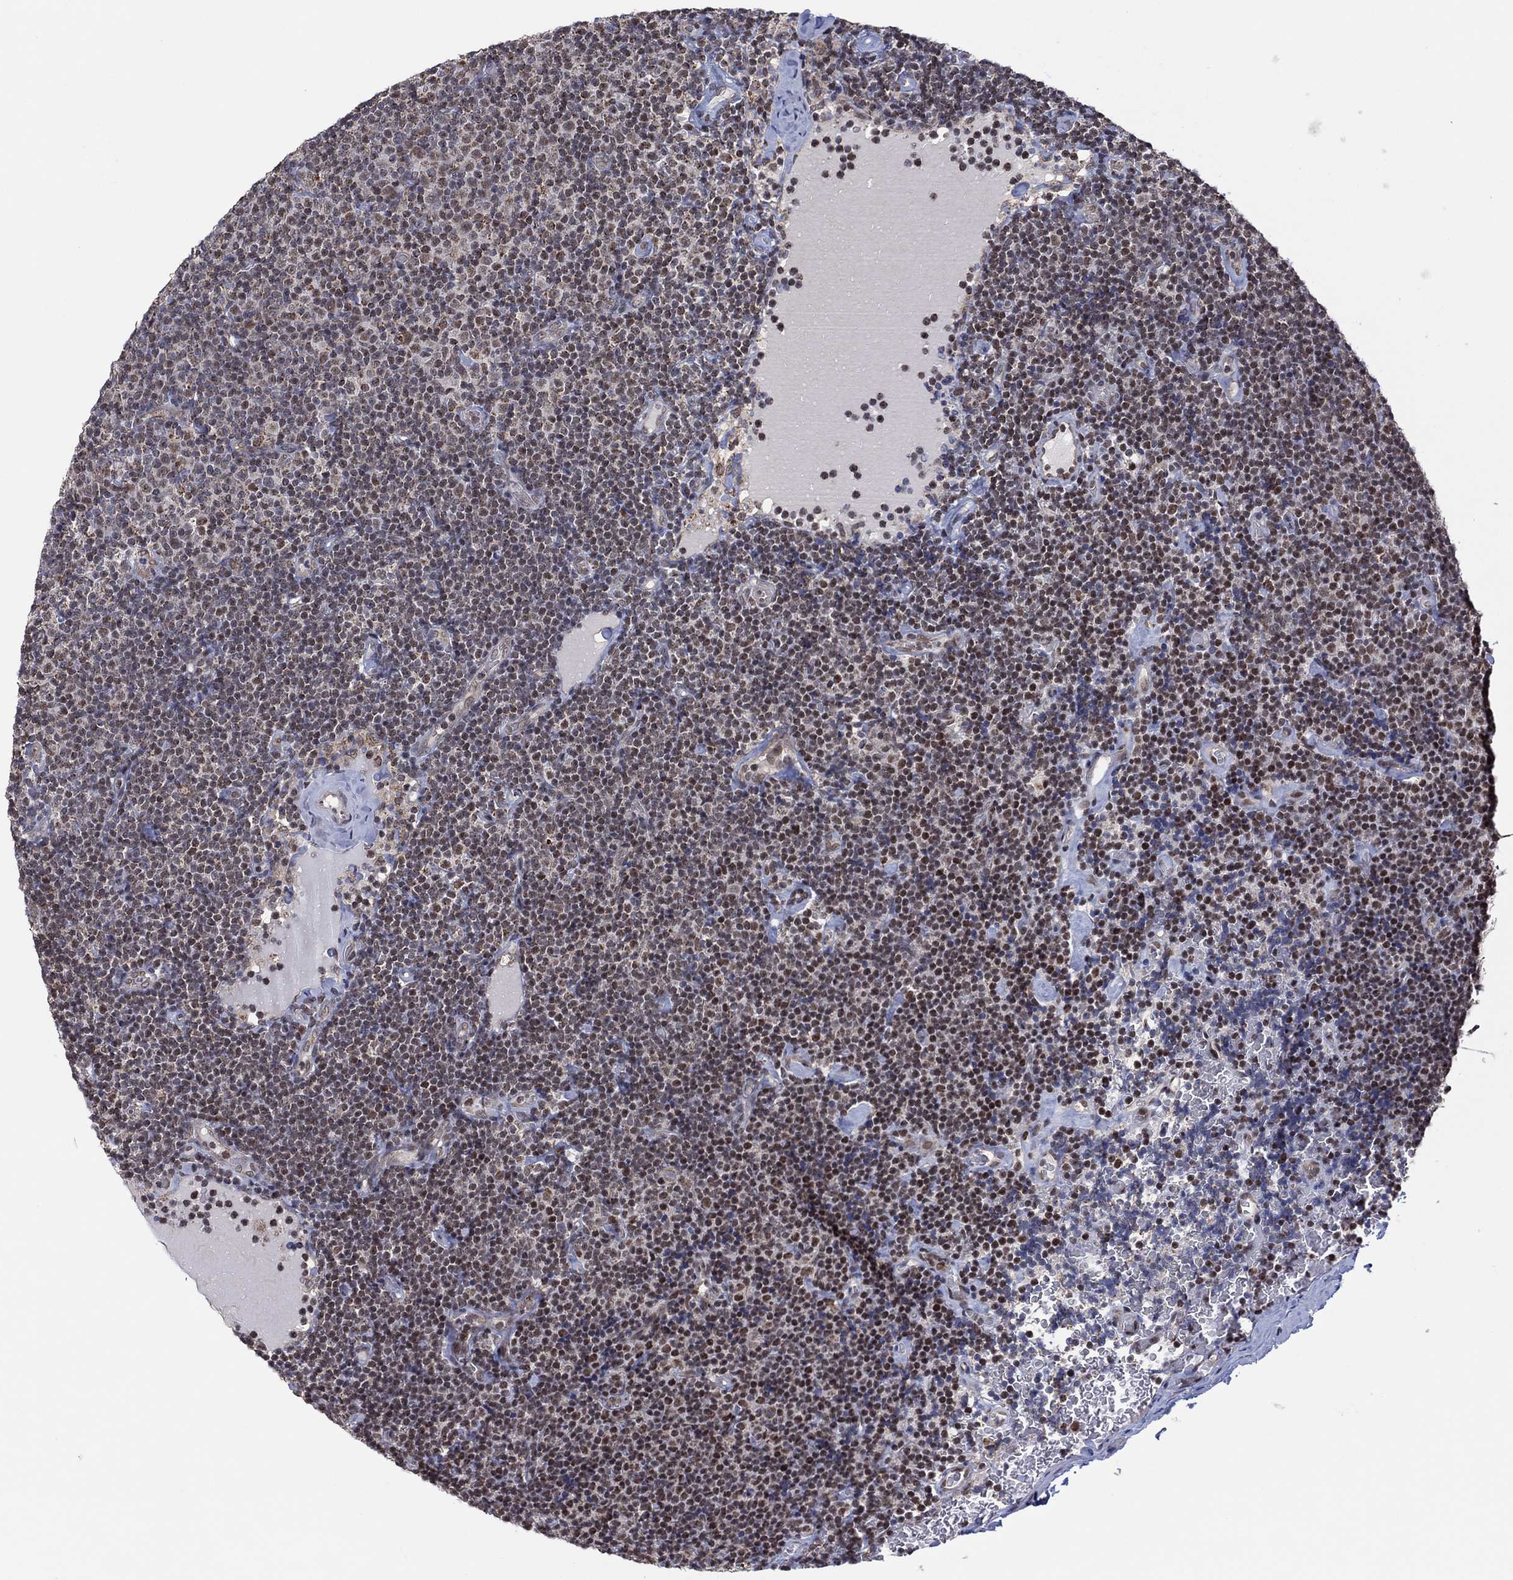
{"staining": {"intensity": "weak", "quantity": "25%-75%", "location": "nuclear"}, "tissue": "lymphoma", "cell_type": "Tumor cells", "image_type": "cancer", "snomed": [{"axis": "morphology", "description": "Malignant lymphoma, non-Hodgkin's type, Low grade"}, {"axis": "topography", "description": "Lymph node"}], "caption": "The photomicrograph displays staining of lymphoma, revealing weak nuclear protein expression (brown color) within tumor cells.", "gene": "PIDD1", "patient": {"sex": "male", "age": 81}}